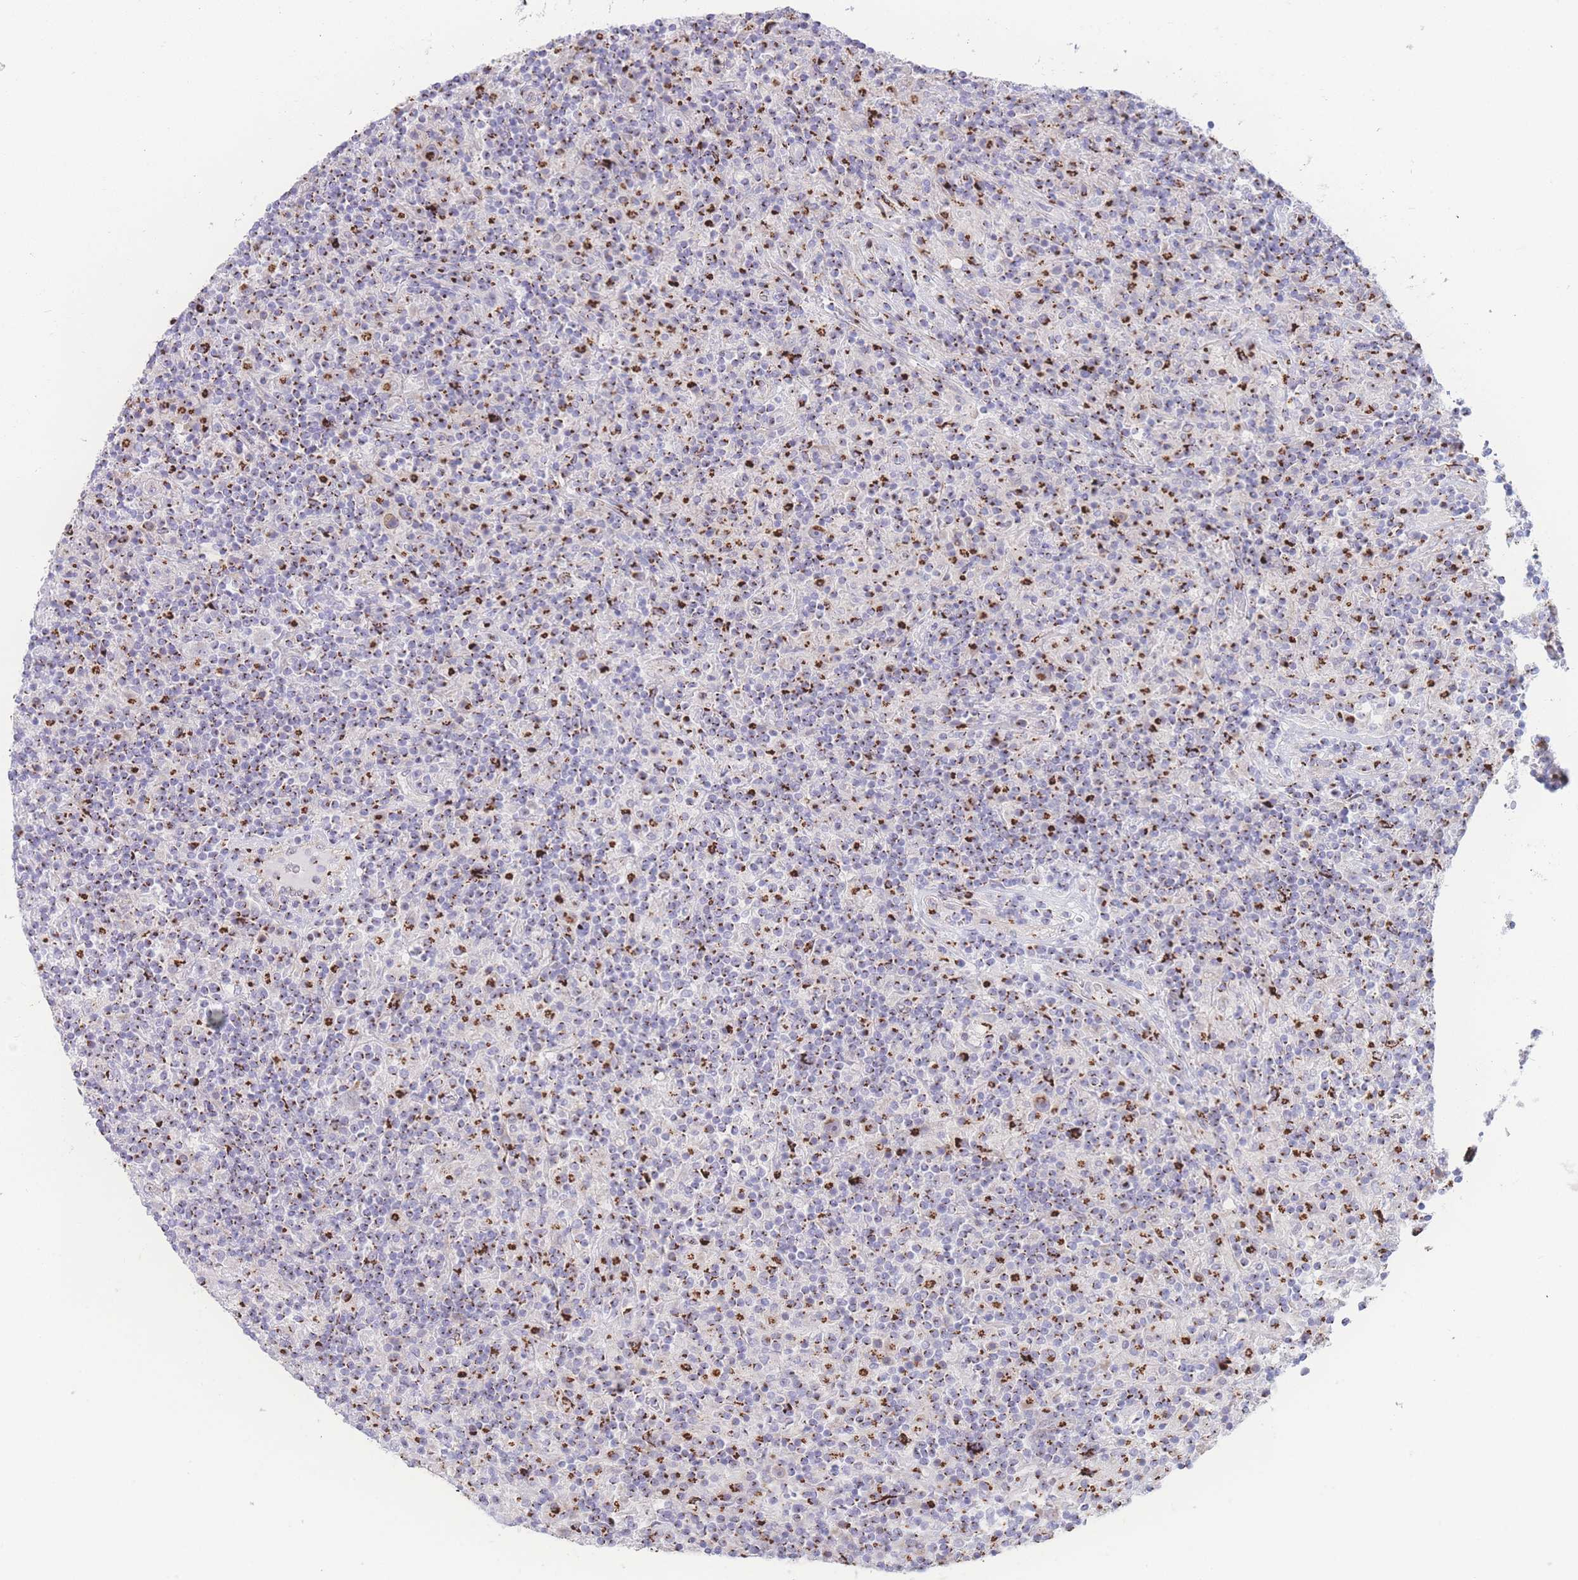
{"staining": {"intensity": "moderate", "quantity": "25%-75%", "location": "cytoplasmic/membranous"}, "tissue": "lymphoma", "cell_type": "Tumor cells", "image_type": "cancer", "snomed": [{"axis": "morphology", "description": "Hodgkin's disease, NOS"}, {"axis": "topography", "description": "Lymph node"}], "caption": "A micrograph showing moderate cytoplasmic/membranous expression in approximately 25%-75% of tumor cells in lymphoma, as visualized by brown immunohistochemical staining.", "gene": "GOLM2", "patient": {"sex": "male", "age": 70}}